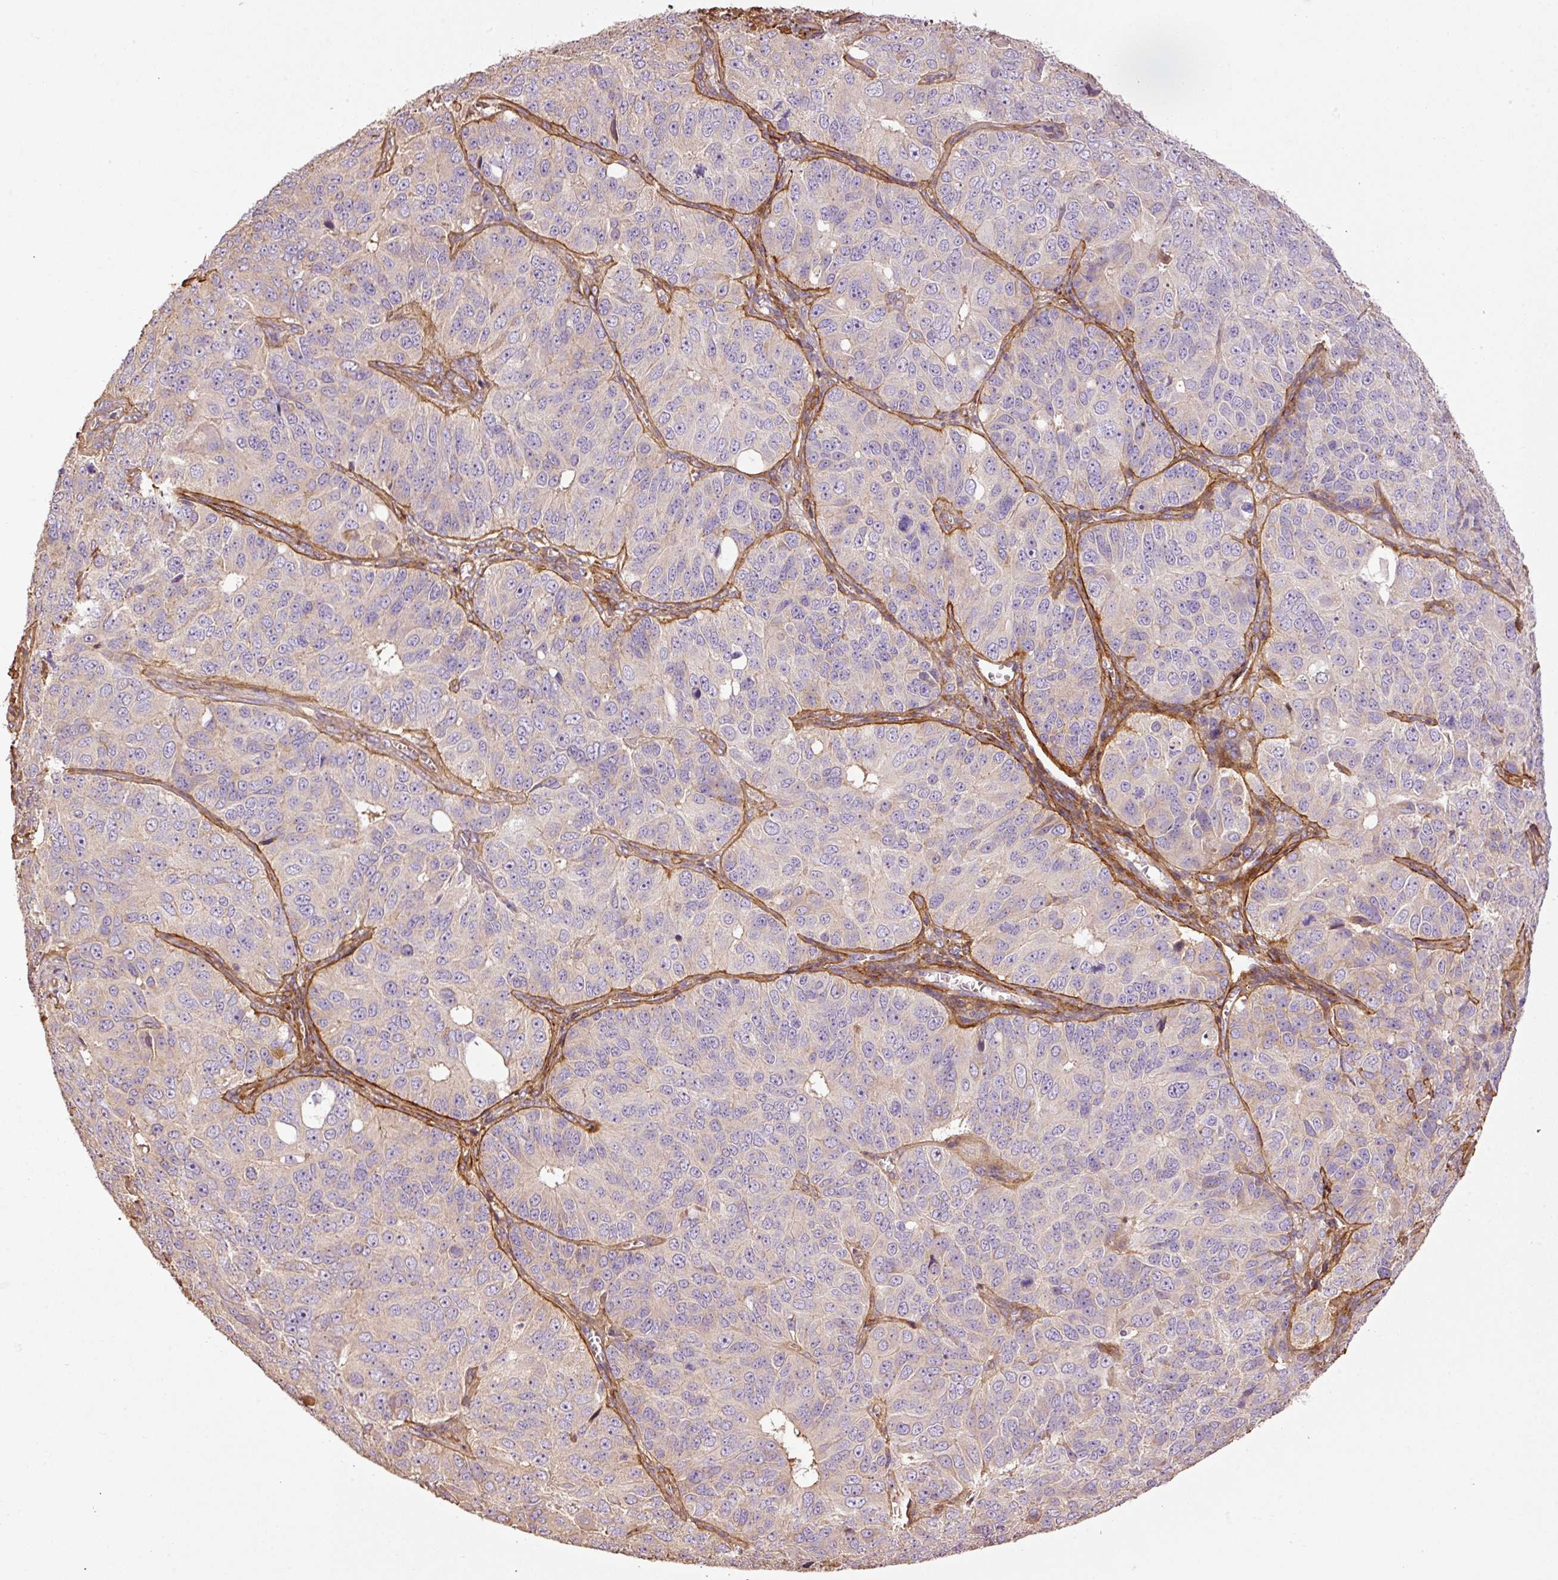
{"staining": {"intensity": "negative", "quantity": "none", "location": "none"}, "tissue": "ovarian cancer", "cell_type": "Tumor cells", "image_type": "cancer", "snomed": [{"axis": "morphology", "description": "Carcinoma, endometroid"}, {"axis": "topography", "description": "Ovary"}], "caption": "This is a image of immunohistochemistry staining of ovarian cancer, which shows no positivity in tumor cells.", "gene": "NID2", "patient": {"sex": "female", "age": 51}}